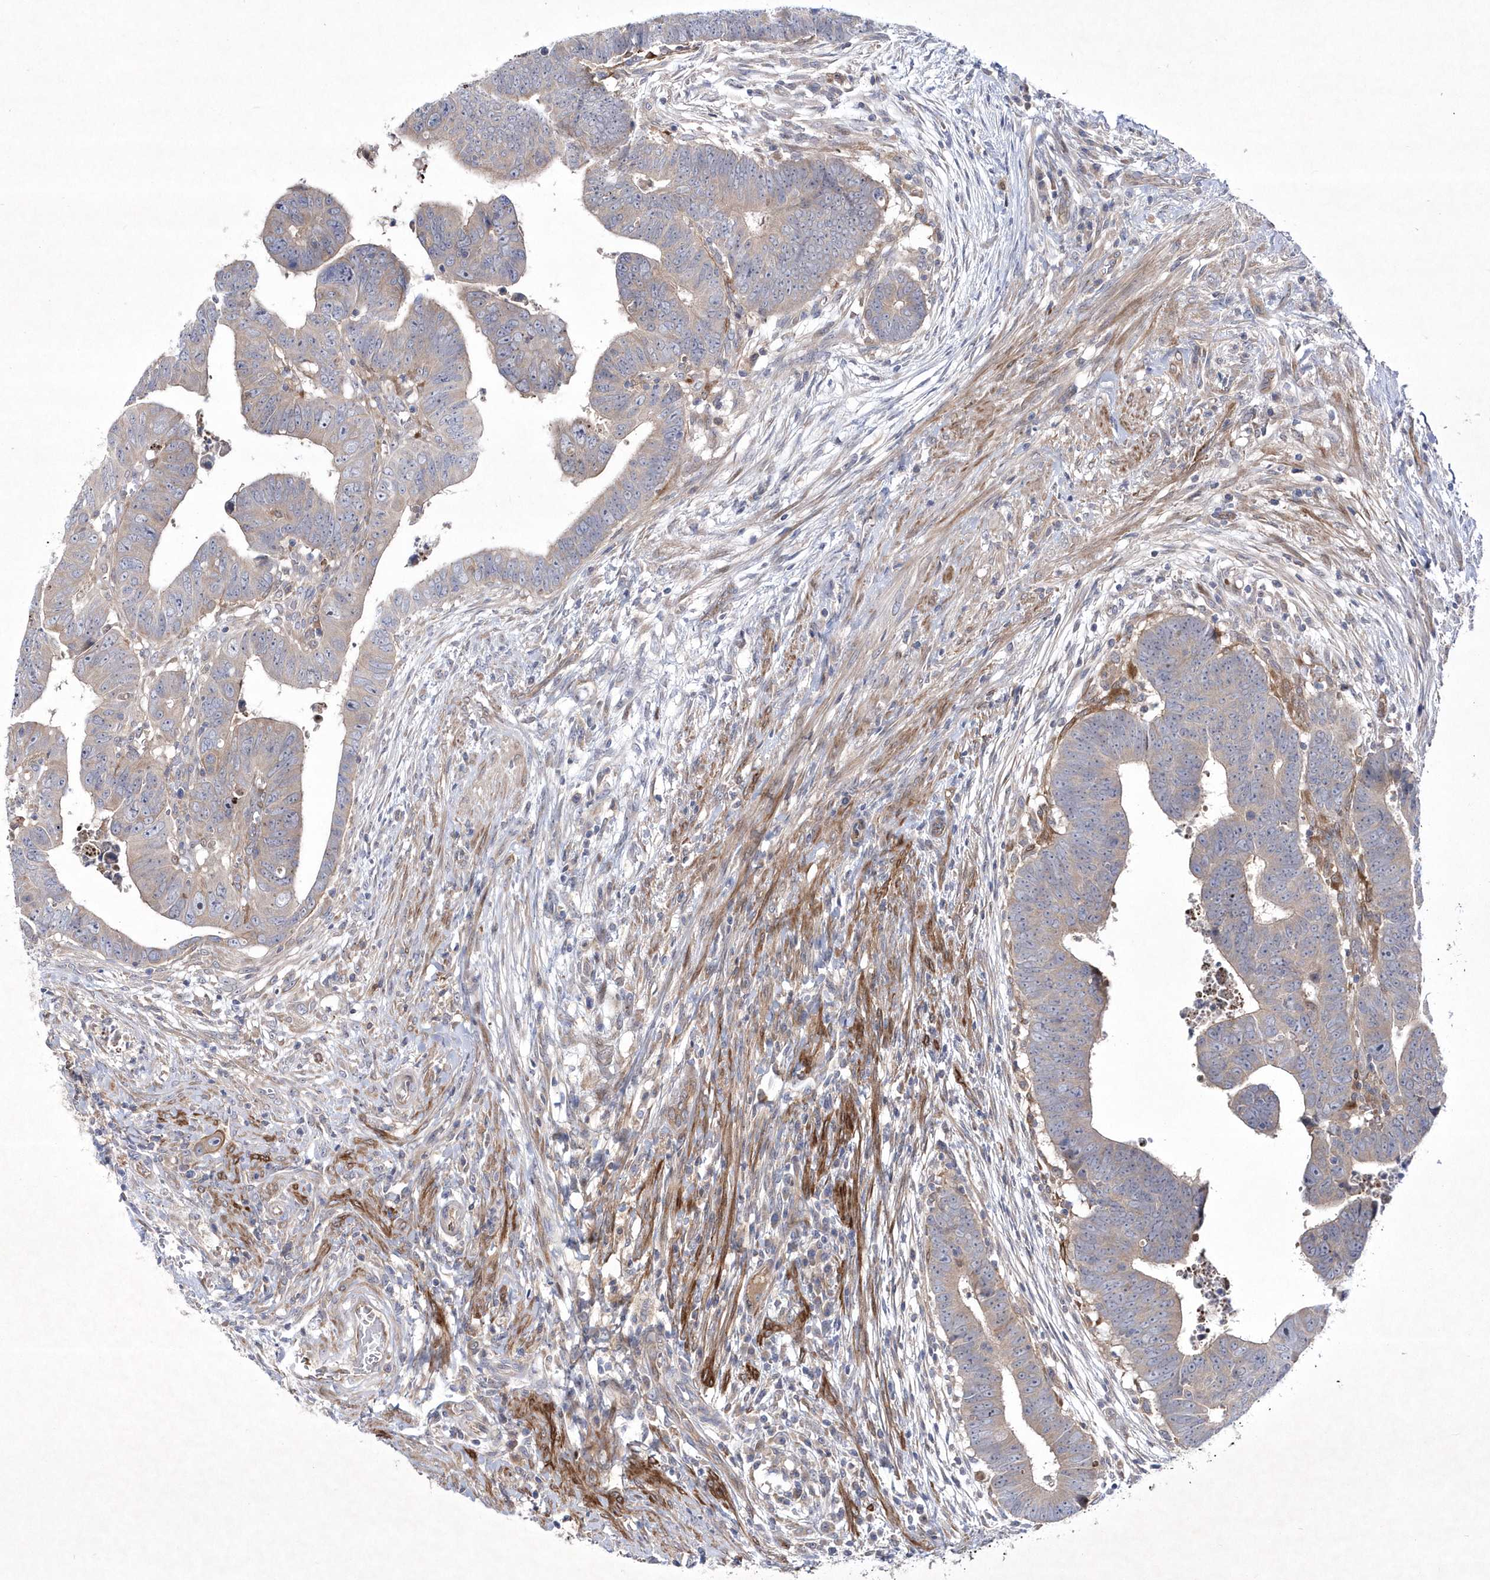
{"staining": {"intensity": "negative", "quantity": "none", "location": "none"}, "tissue": "colorectal cancer", "cell_type": "Tumor cells", "image_type": "cancer", "snomed": [{"axis": "morphology", "description": "Normal tissue, NOS"}, {"axis": "morphology", "description": "Adenocarcinoma, NOS"}, {"axis": "topography", "description": "Rectum"}], "caption": "Colorectal cancer stained for a protein using IHC demonstrates no positivity tumor cells.", "gene": "DSPP", "patient": {"sex": "female", "age": 65}}